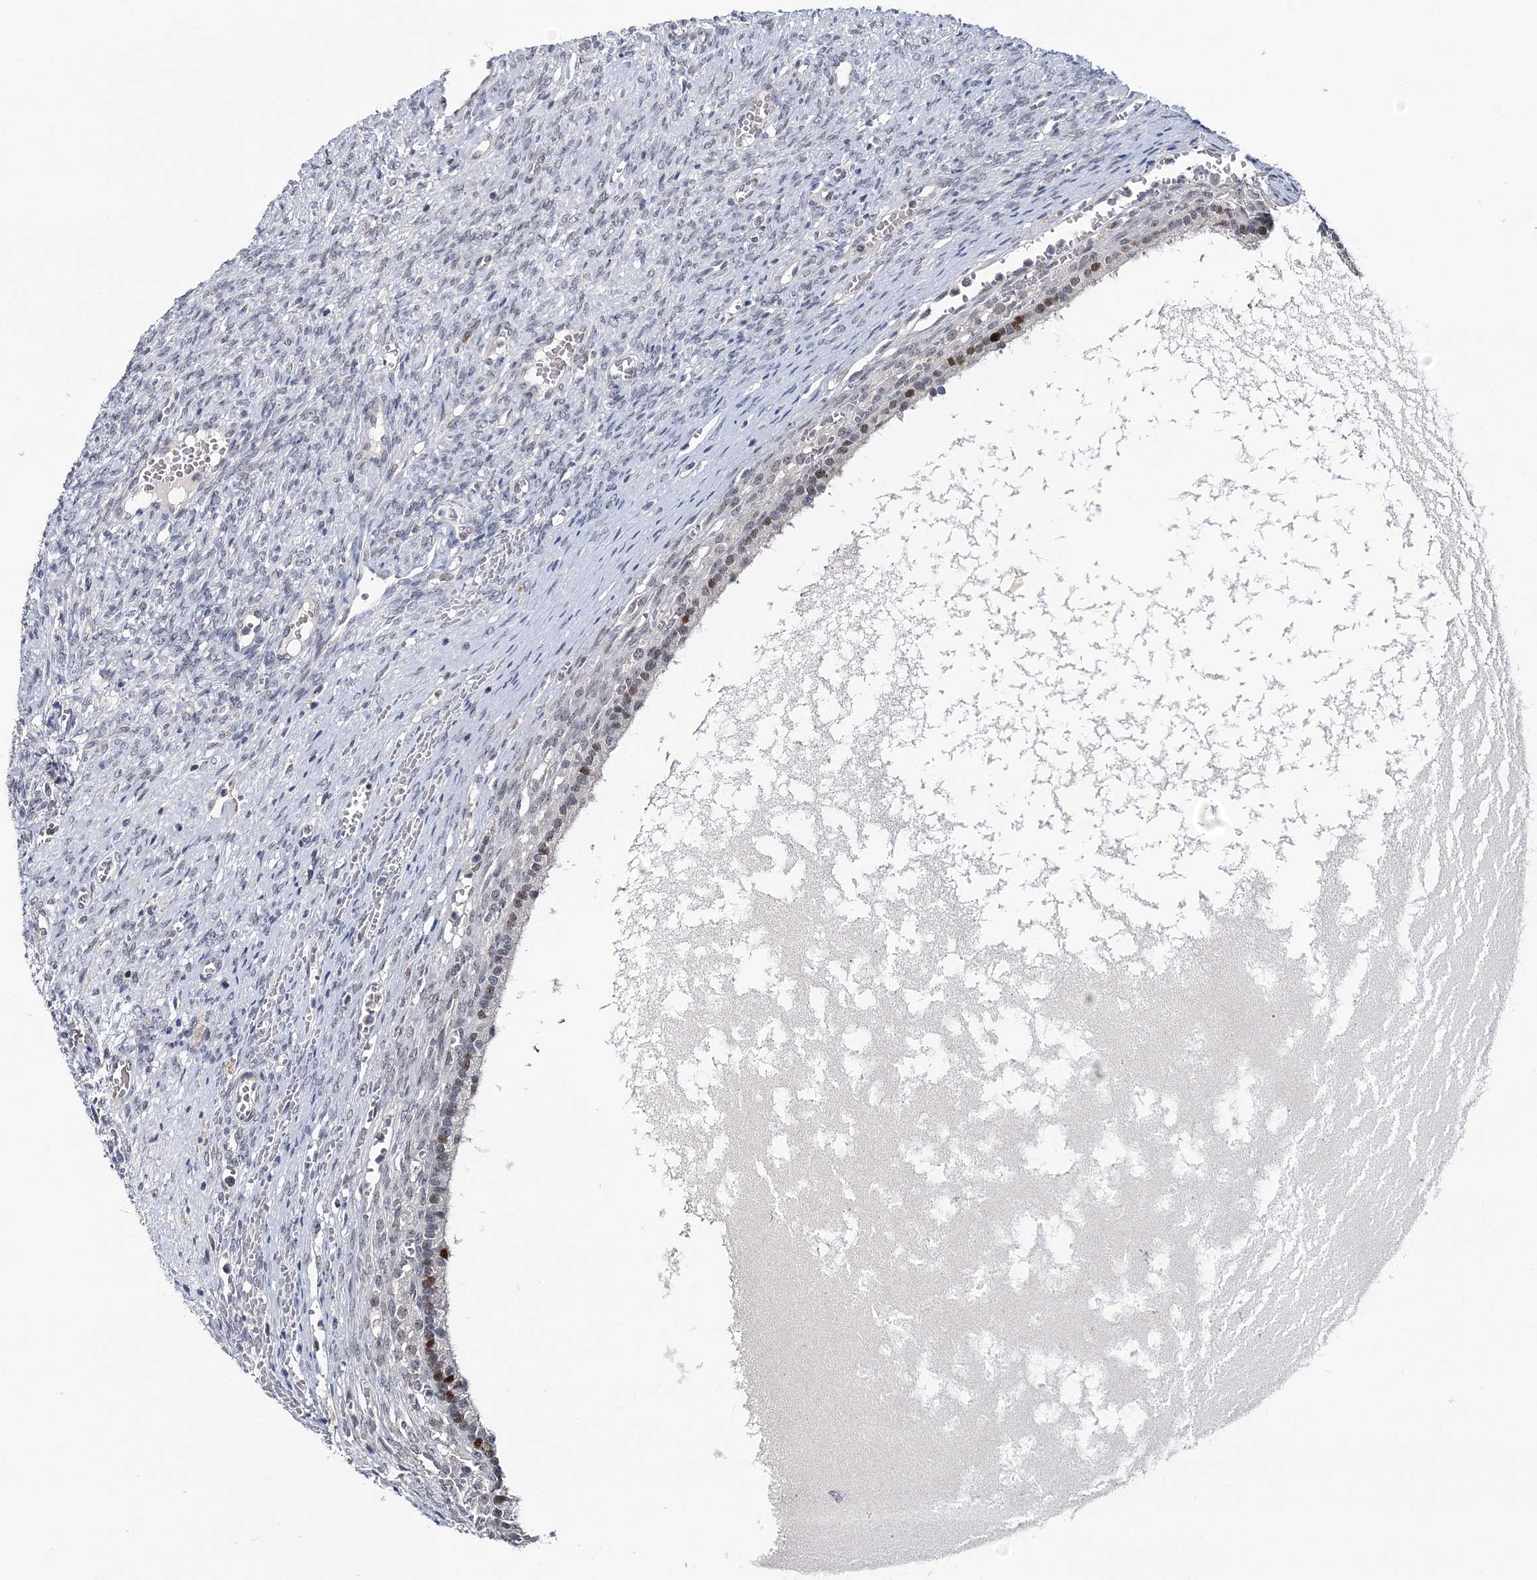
{"staining": {"intensity": "moderate", "quantity": "<25%", "location": "nuclear"}, "tissue": "ovary", "cell_type": "Ovarian stroma cells", "image_type": "normal", "snomed": [{"axis": "morphology", "description": "Normal tissue, NOS"}, {"axis": "topography", "description": "Ovary"}], "caption": "DAB (3,3'-diaminobenzidine) immunohistochemical staining of unremarkable human ovary displays moderate nuclear protein positivity in approximately <25% of ovarian stroma cells. (DAB IHC, brown staining for protein, blue staining for nuclei).", "gene": "HYCC2", "patient": {"sex": "female", "age": 41}}